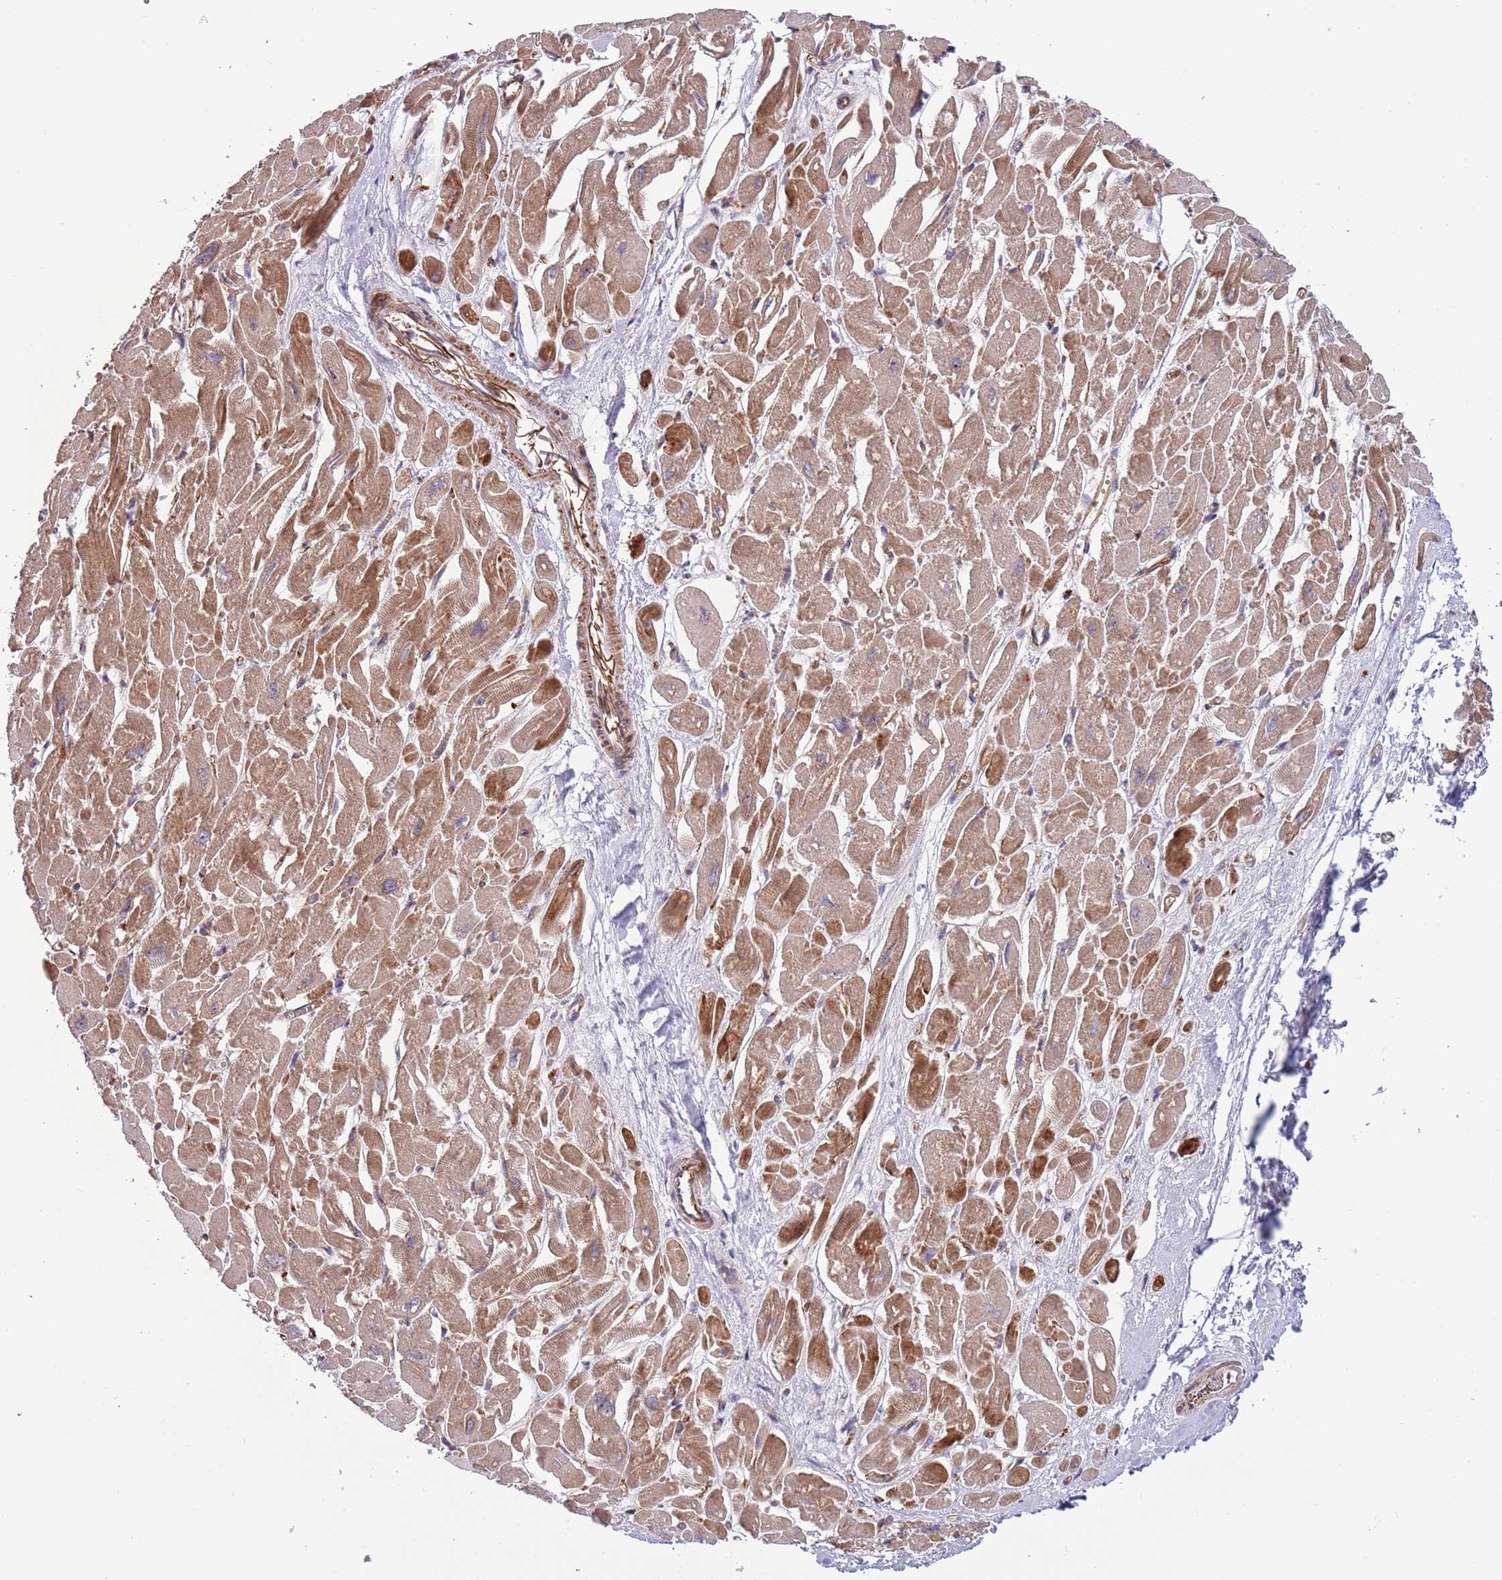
{"staining": {"intensity": "strong", "quantity": "25%-75%", "location": "cytoplasmic/membranous"}, "tissue": "heart muscle", "cell_type": "Cardiomyocytes", "image_type": "normal", "snomed": [{"axis": "morphology", "description": "Normal tissue, NOS"}, {"axis": "topography", "description": "Heart"}], "caption": "Cardiomyocytes exhibit high levels of strong cytoplasmic/membranous positivity in approximately 25%-75% of cells in unremarkable human heart muscle.", "gene": "GAS2L3", "patient": {"sex": "male", "age": 54}}